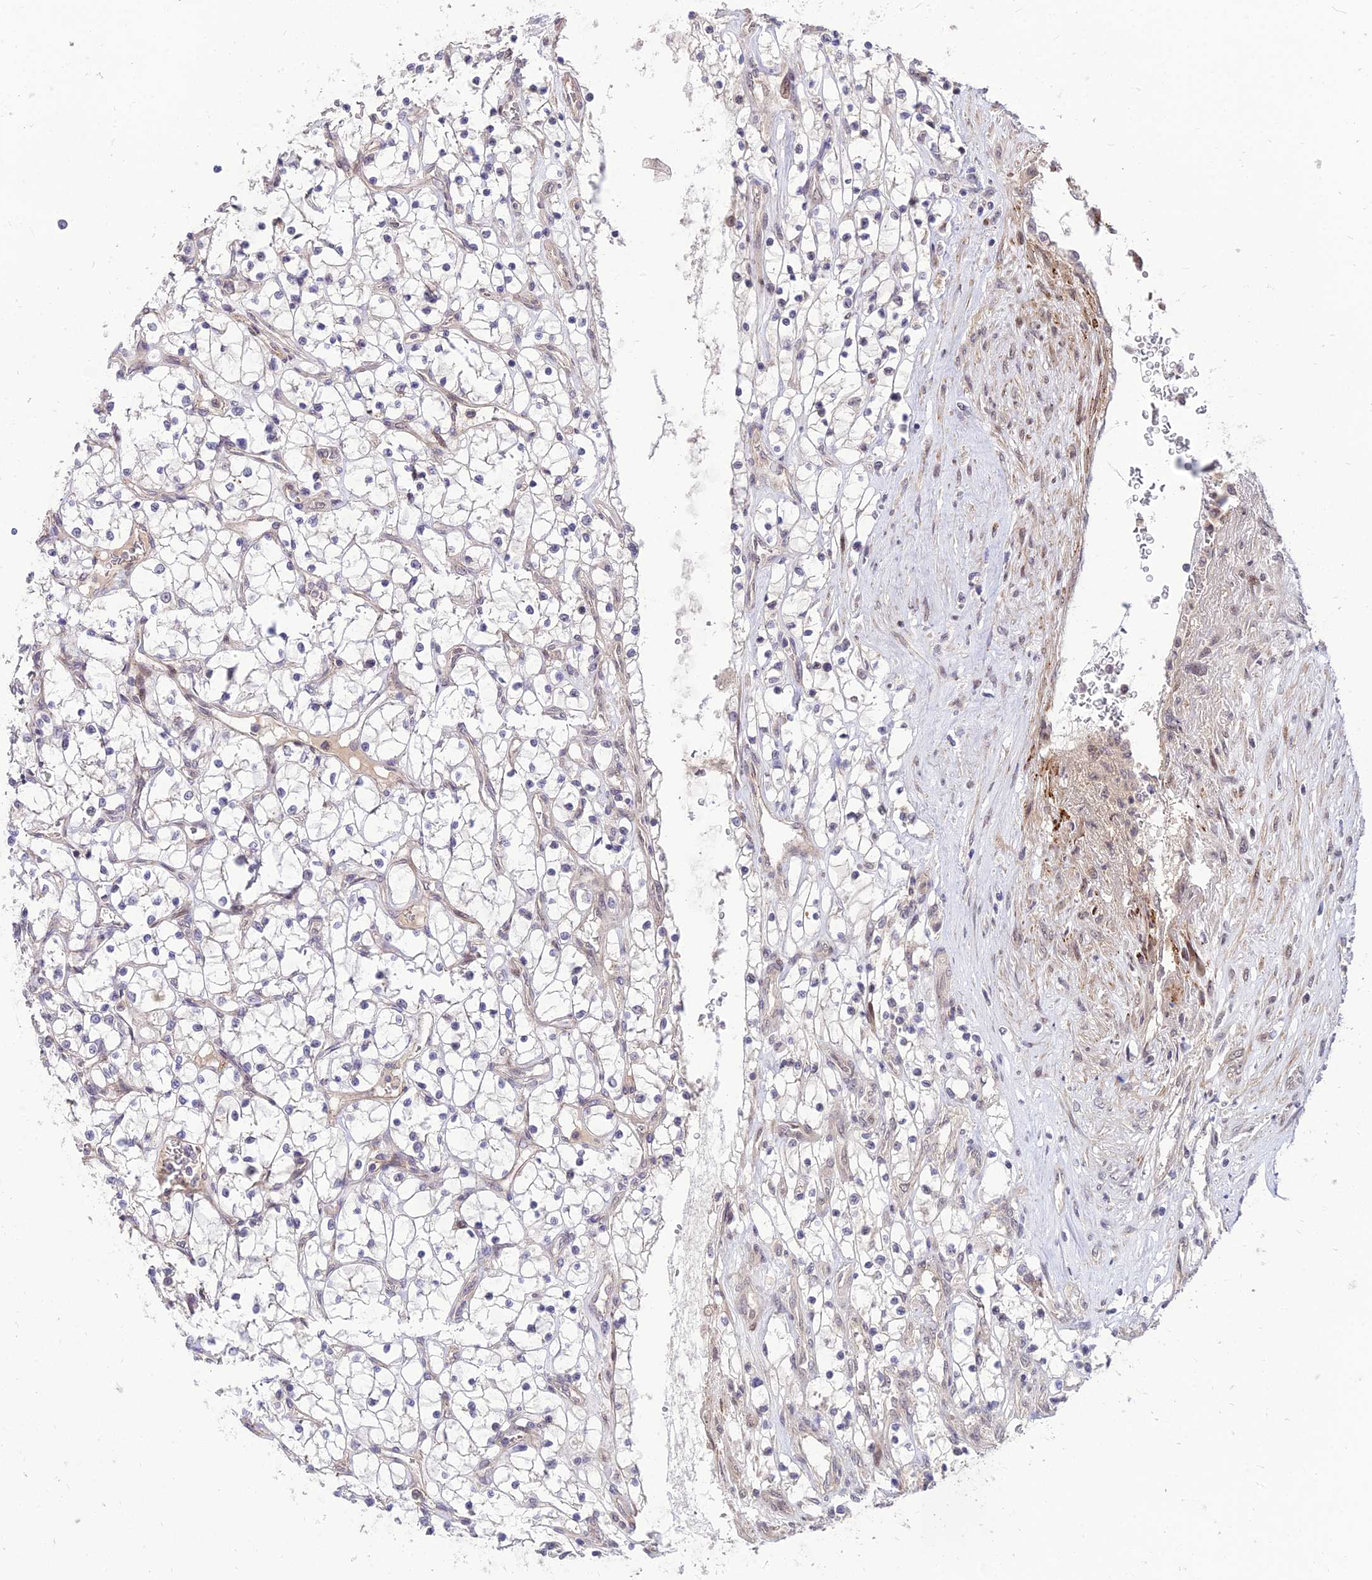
{"staining": {"intensity": "negative", "quantity": "none", "location": "none"}, "tissue": "renal cancer", "cell_type": "Tumor cells", "image_type": "cancer", "snomed": [{"axis": "morphology", "description": "Adenocarcinoma, NOS"}, {"axis": "topography", "description": "Kidney"}], "caption": "There is no significant positivity in tumor cells of renal cancer.", "gene": "ZNF85", "patient": {"sex": "female", "age": 69}}